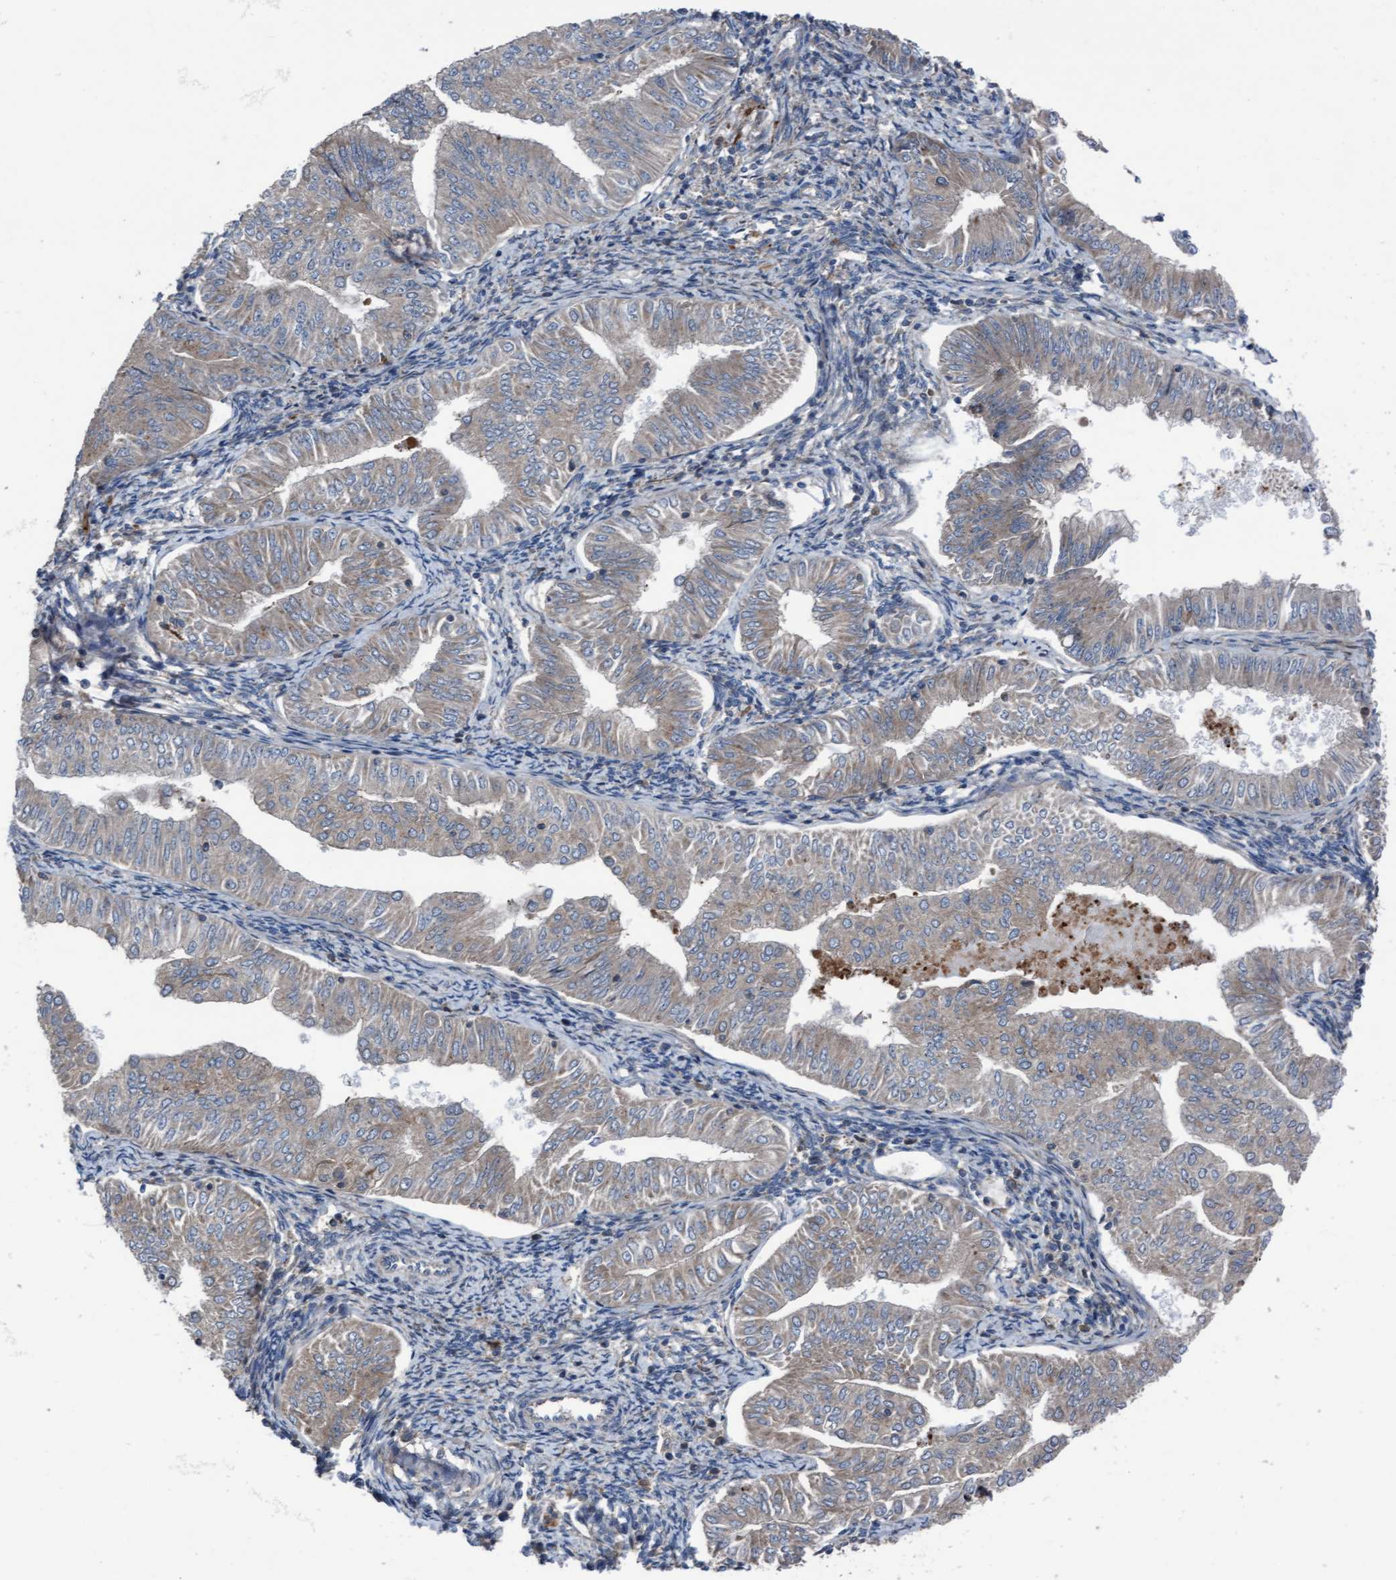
{"staining": {"intensity": "weak", "quantity": ">75%", "location": "cytoplasmic/membranous"}, "tissue": "endometrial cancer", "cell_type": "Tumor cells", "image_type": "cancer", "snomed": [{"axis": "morphology", "description": "Normal tissue, NOS"}, {"axis": "morphology", "description": "Adenocarcinoma, NOS"}, {"axis": "topography", "description": "Endometrium"}], "caption": "Protein staining of endometrial cancer tissue demonstrates weak cytoplasmic/membranous expression in approximately >75% of tumor cells. The staining is performed using DAB (3,3'-diaminobenzidine) brown chromogen to label protein expression. The nuclei are counter-stained blue using hematoxylin.", "gene": "KLHL26", "patient": {"sex": "female", "age": 53}}